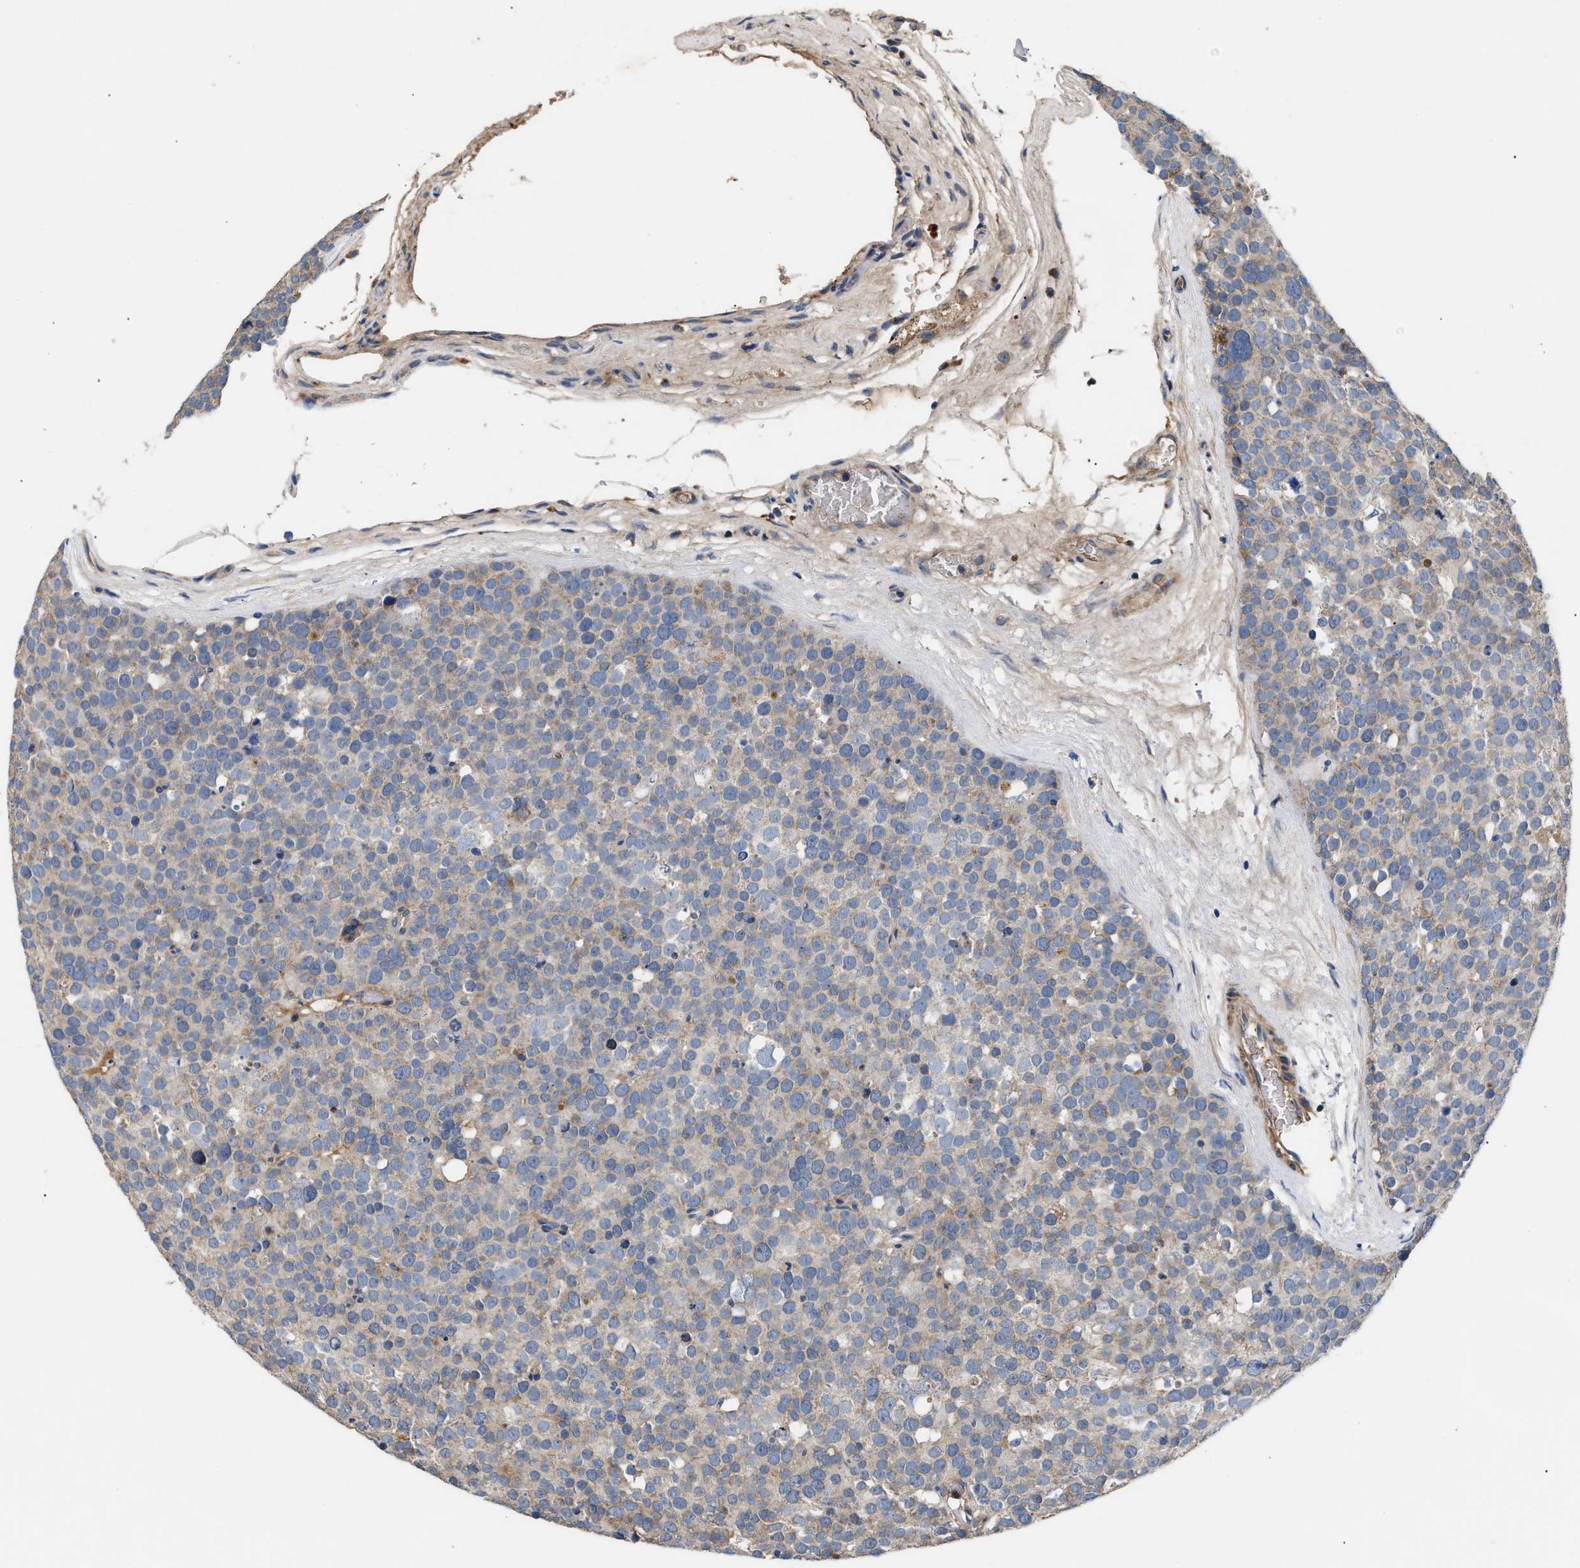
{"staining": {"intensity": "negative", "quantity": "none", "location": "none"}, "tissue": "testis cancer", "cell_type": "Tumor cells", "image_type": "cancer", "snomed": [{"axis": "morphology", "description": "Seminoma, NOS"}, {"axis": "topography", "description": "Testis"}], "caption": "IHC image of neoplastic tissue: human seminoma (testis) stained with DAB reveals no significant protein staining in tumor cells.", "gene": "CCDC171", "patient": {"sex": "male", "age": 71}}